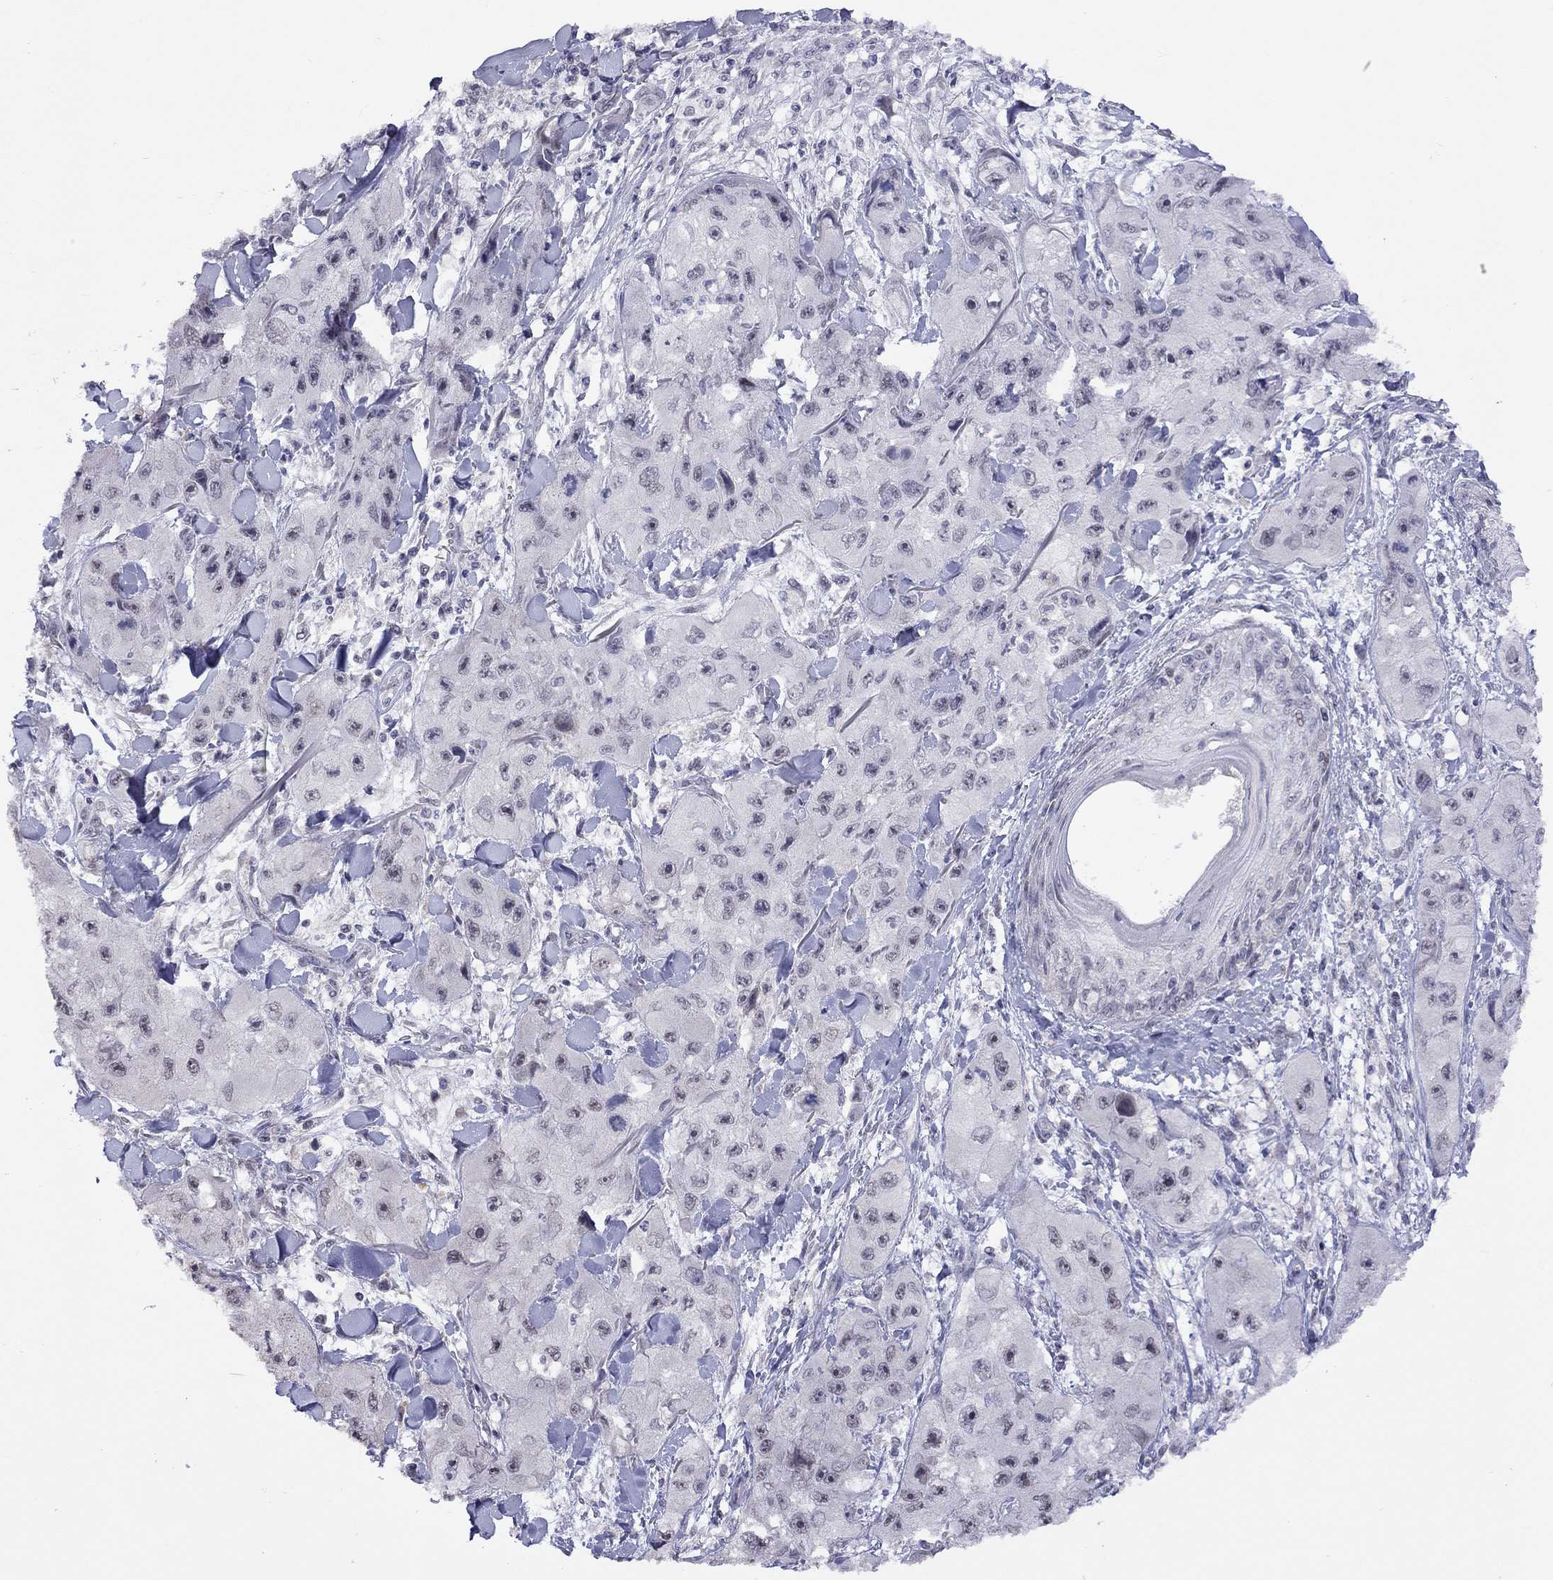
{"staining": {"intensity": "negative", "quantity": "none", "location": "none"}, "tissue": "skin cancer", "cell_type": "Tumor cells", "image_type": "cancer", "snomed": [{"axis": "morphology", "description": "Squamous cell carcinoma, NOS"}, {"axis": "topography", "description": "Skin"}, {"axis": "topography", "description": "Subcutis"}], "caption": "Histopathology image shows no protein expression in tumor cells of squamous cell carcinoma (skin) tissue.", "gene": "HES5", "patient": {"sex": "male", "age": 73}}